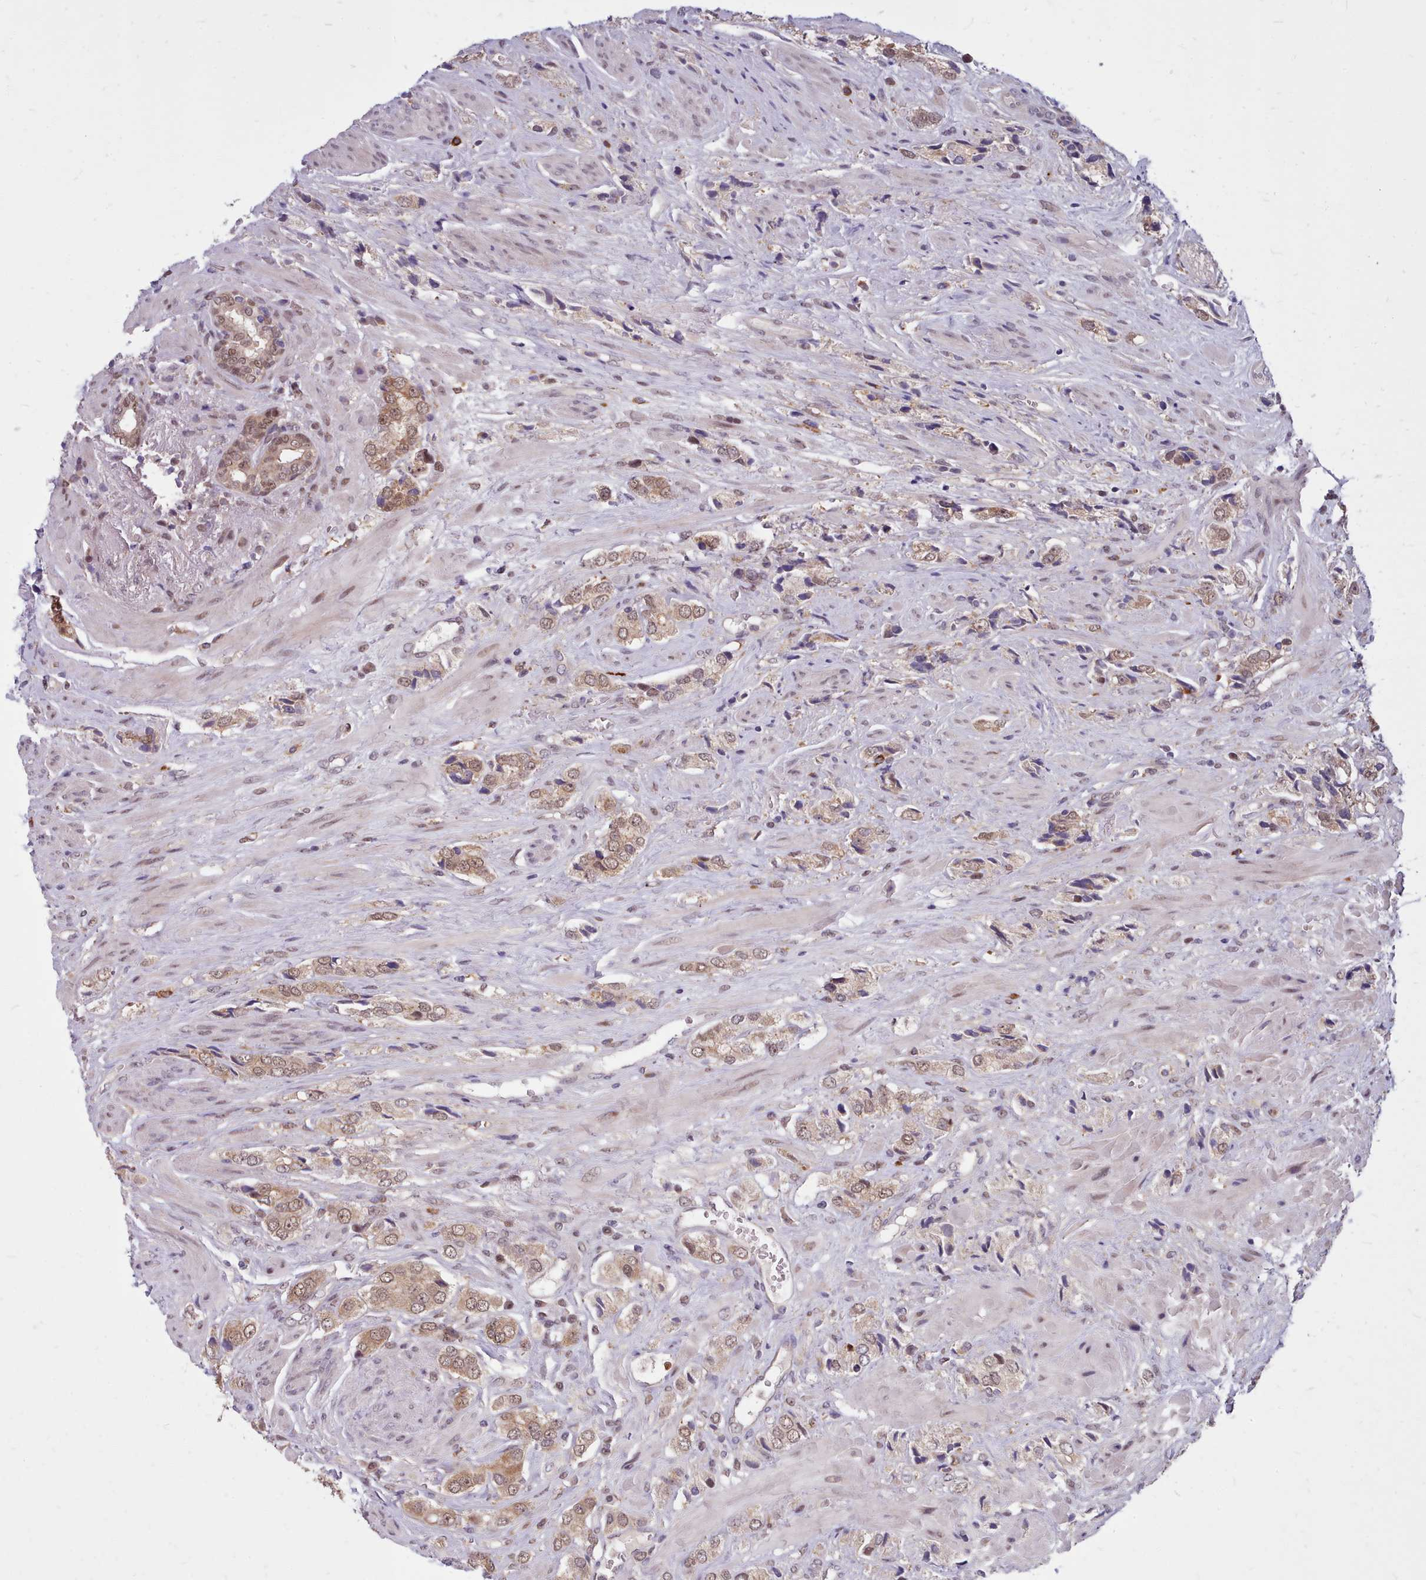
{"staining": {"intensity": "moderate", "quantity": ">75%", "location": "cytoplasmic/membranous,nuclear"}, "tissue": "prostate cancer", "cell_type": "Tumor cells", "image_type": "cancer", "snomed": [{"axis": "morphology", "description": "Adenocarcinoma, High grade"}, {"axis": "topography", "description": "Prostate and seminal vesicle, NOS"}], "caption": "Tumor cells show medium levels of moderate cytoplasmic/membranous and nuclear positivity in approximately >75% of cells in prostate cancer.", "gene": "AHCY", "patient": {"sex": "male", "age": 64}}